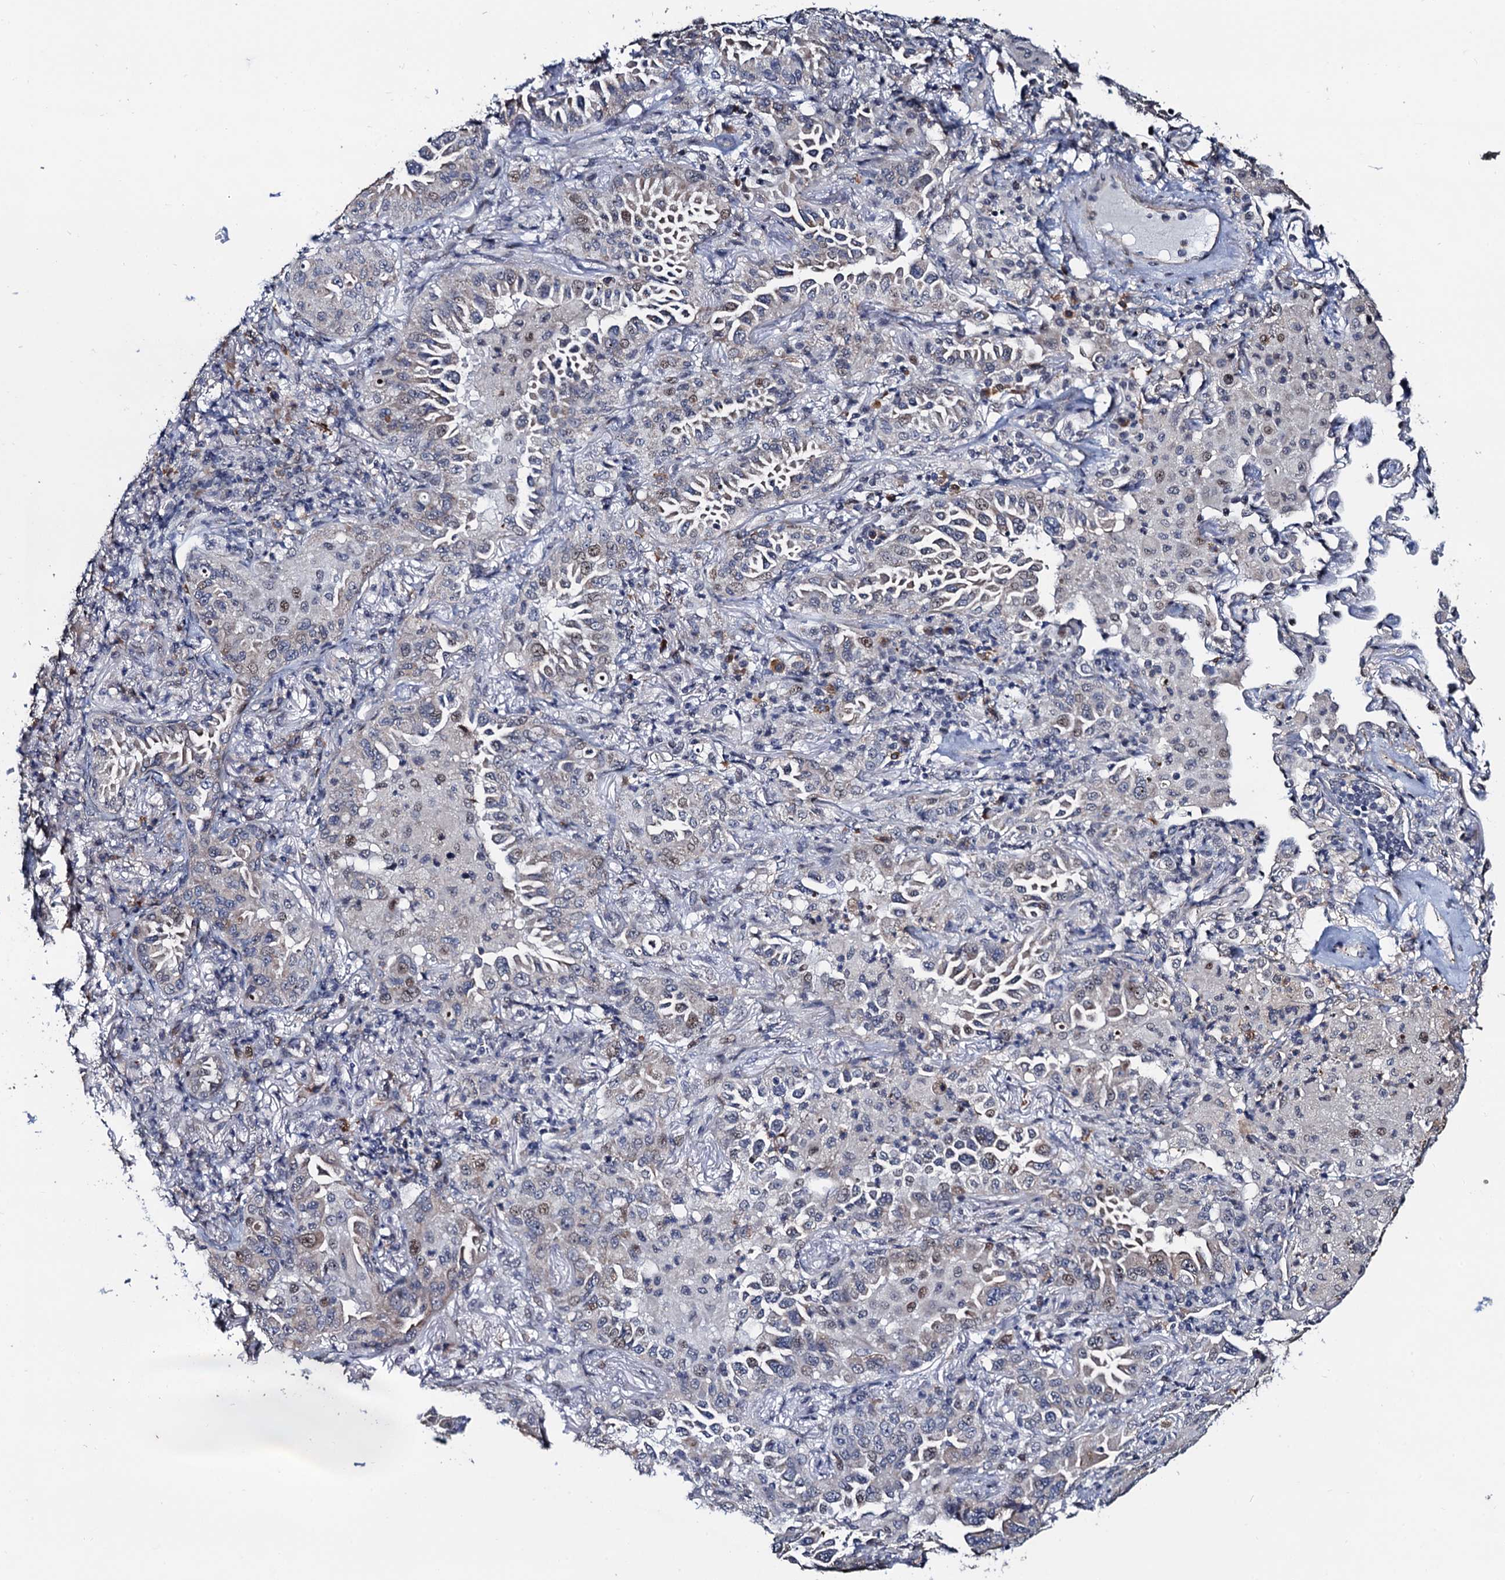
{"staining": {"intensity": "weak", "quantity": "<25%", "location": "nuclear"}, "tissue": "lung cancer", "cell_type": "Tumor cells", "image_type": "cancer", "snomed": [{"axis": "morphology", "description": "Adenocarcinoma, NOS"}, {"axis": "topography", "description": "Lung"}], "caption": "A histopathology image of human lung adenocarcinoma is negative for staining in tumor cells.", "gene": "FAM222A", "patient": {"sex": "female", "age": 69}}